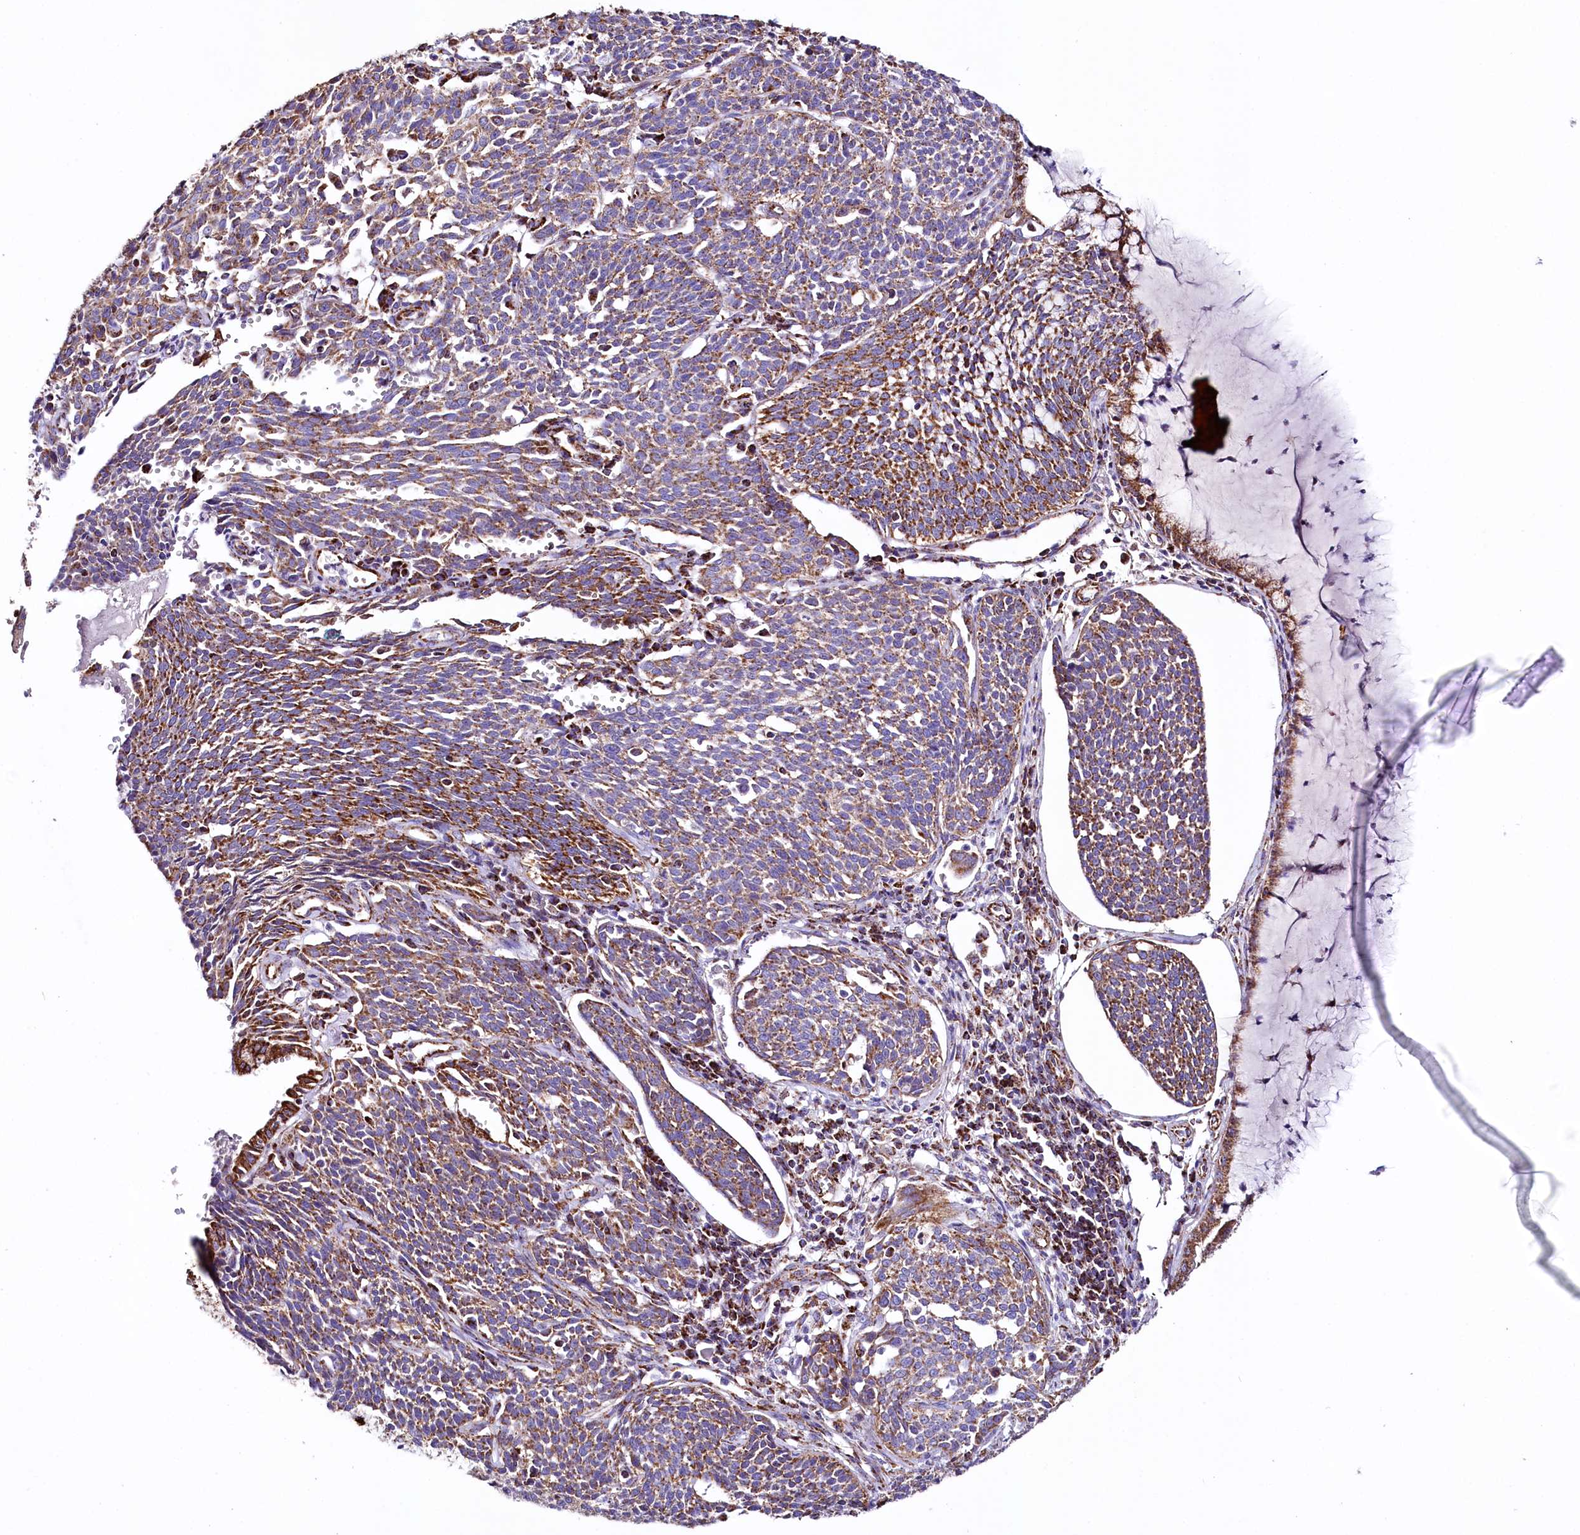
{"staining": {"intensity": "moderate", "quantity": ">75%", "location": "cytoplasmic/membranous"}, "tissue": "cervical cancer", "cell_type": "Tumor cells", "image_type": "cancer", "snomed": [{"axis": "morphology", "description": "Squamous cell carcinoma, NOS"}, {"axis": "topography", "description": "Cervix"}], "caption": "Squamous cell carcinoma (cervical) was stained to show a protein in brown. There is medium levels of moderate cytoplasmic/membranous staining in approximately >75% of tumor cells.", "gene": "APLP2", "patient": {"sex": "female", "age": 34}}